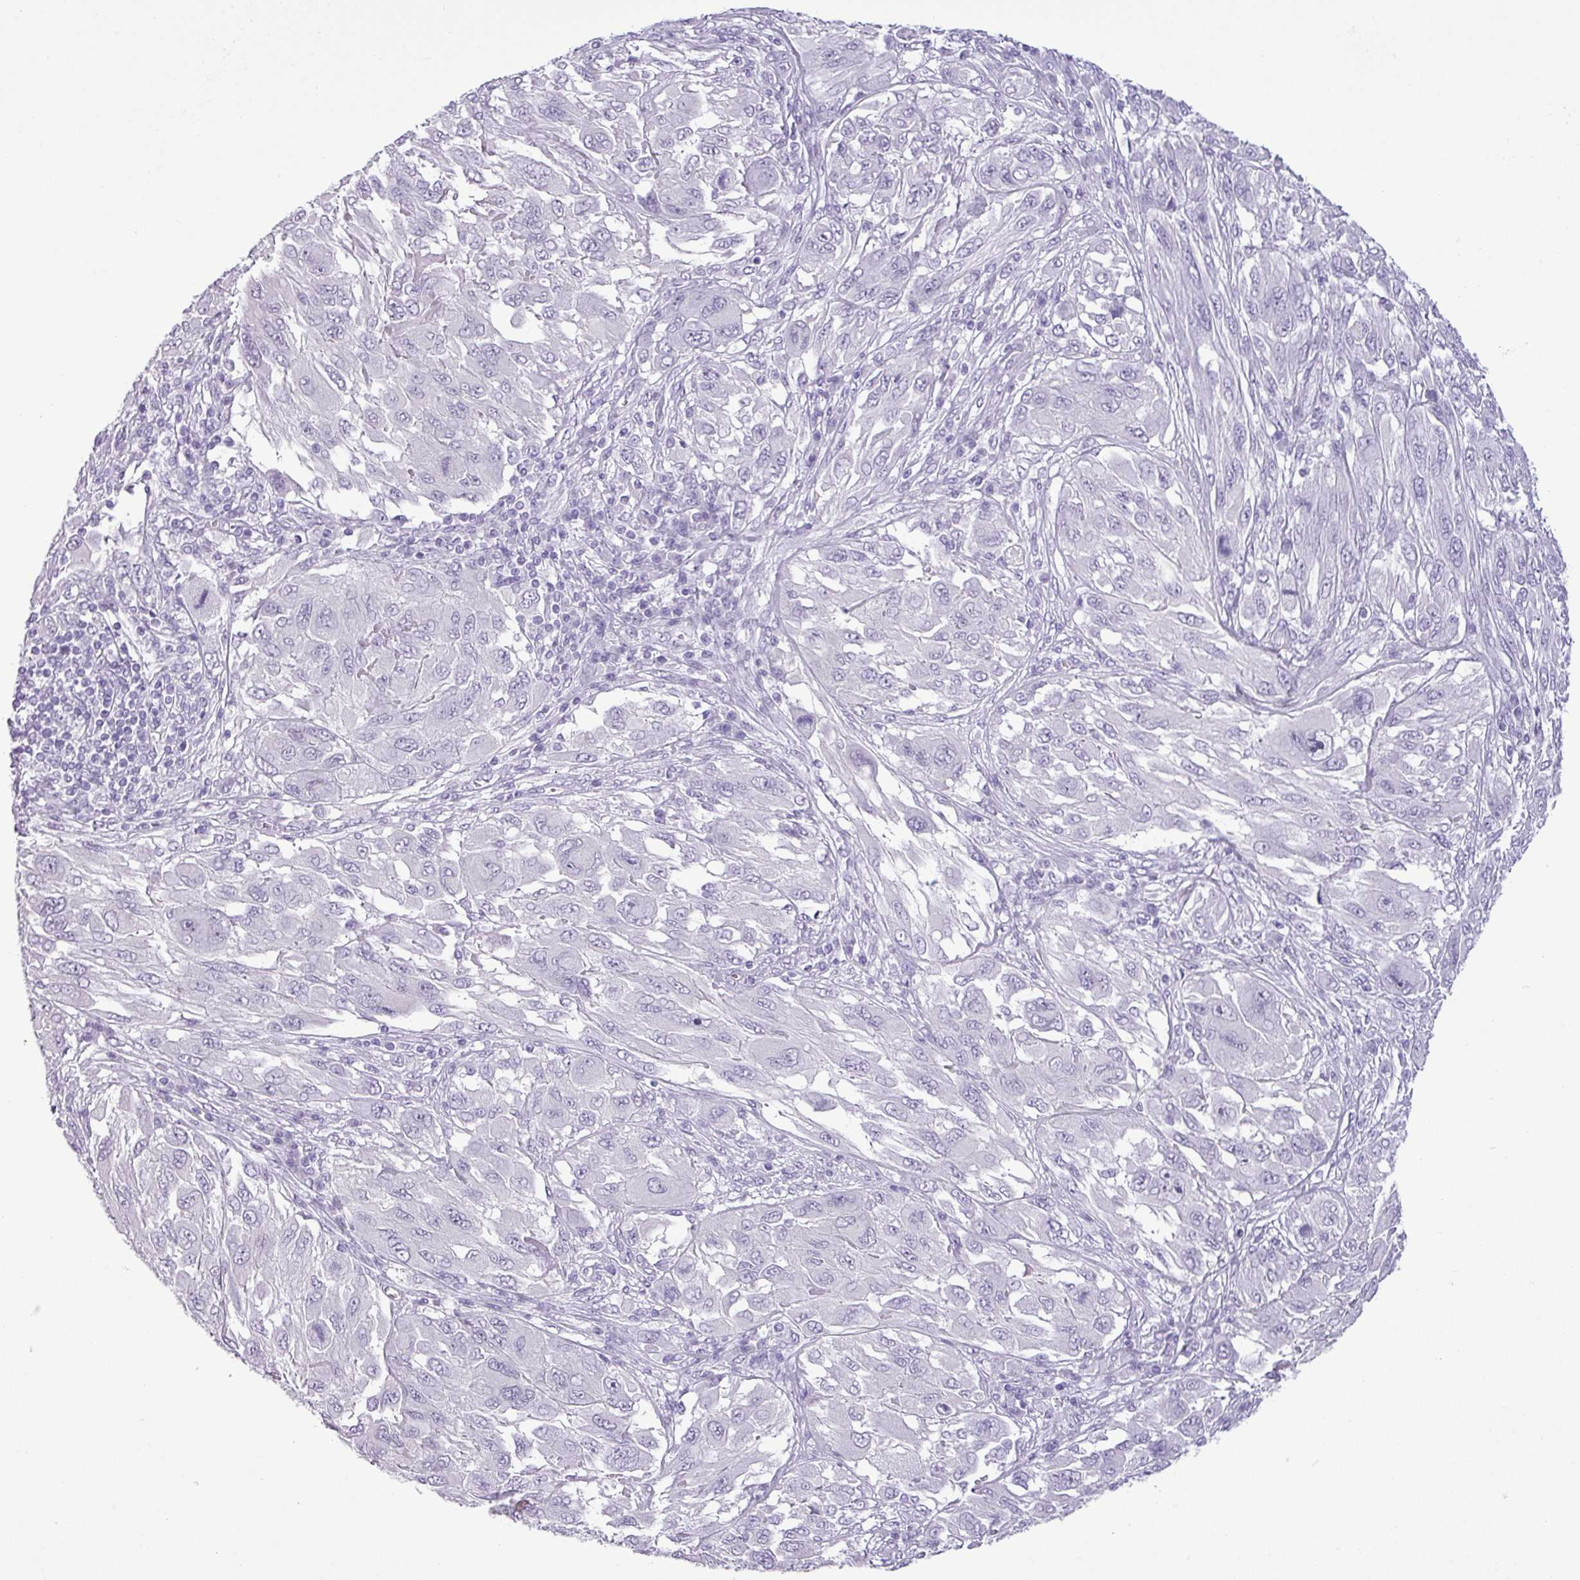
{"staining": {"intensity": "negative", "quantity": "none", "location": "none"}, "tissue": "melanoma", "cell_type": "Tumor cells", "image_type": "cancer", "snomed": [{"axis": "morphology", "description": "Malignant melanoma, NOS"}, {"axis": "topography", "description": "Skin"}], "caption": "Tumor cells are negative for brown protein staining in malignant melanoma.", "gene": "CDH16", "patient": {"sex": "female", "age": 91}}